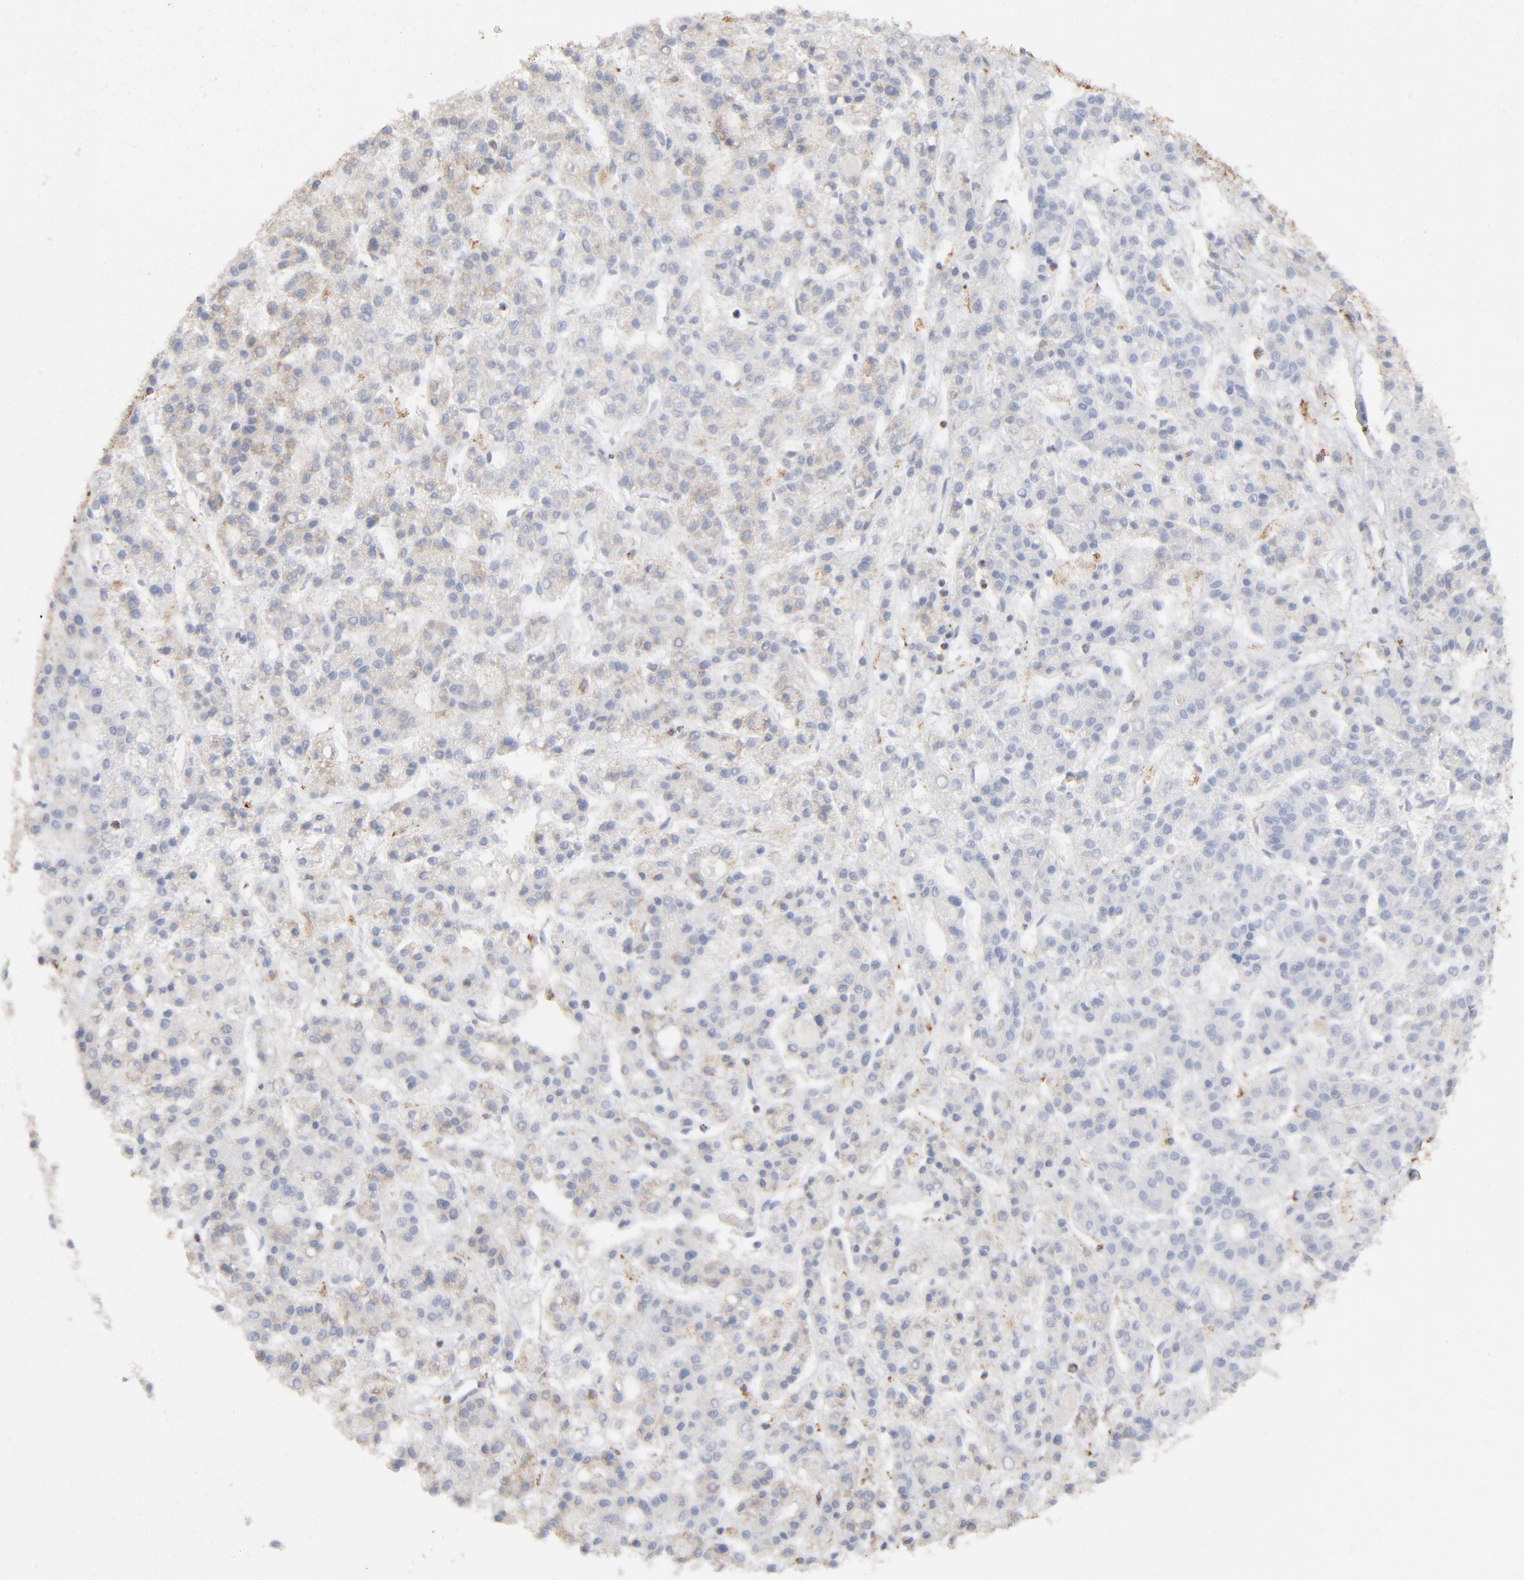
{"staining": {"intensity": "weak", "quantity": "25%-75%", "location": "cytoplasmic/membranous"}, "tissue": "liver cancer", "cell_type": "Tumor cells", "image_type": "cancer", "snomed": [{"axis": "morphology", "description": "Carcinoma, Hepatocellular, NOS"}, {"axis": "topography", "description": "Liver"}], "caption": "Tumor cells show low levels of weak cytoplasmic/membranous expression in about 25%-75% of cells in human liver hepatocellular carcinoma.", "gene": "ASB3", "patient": {"sex": "male", "age": 70}}